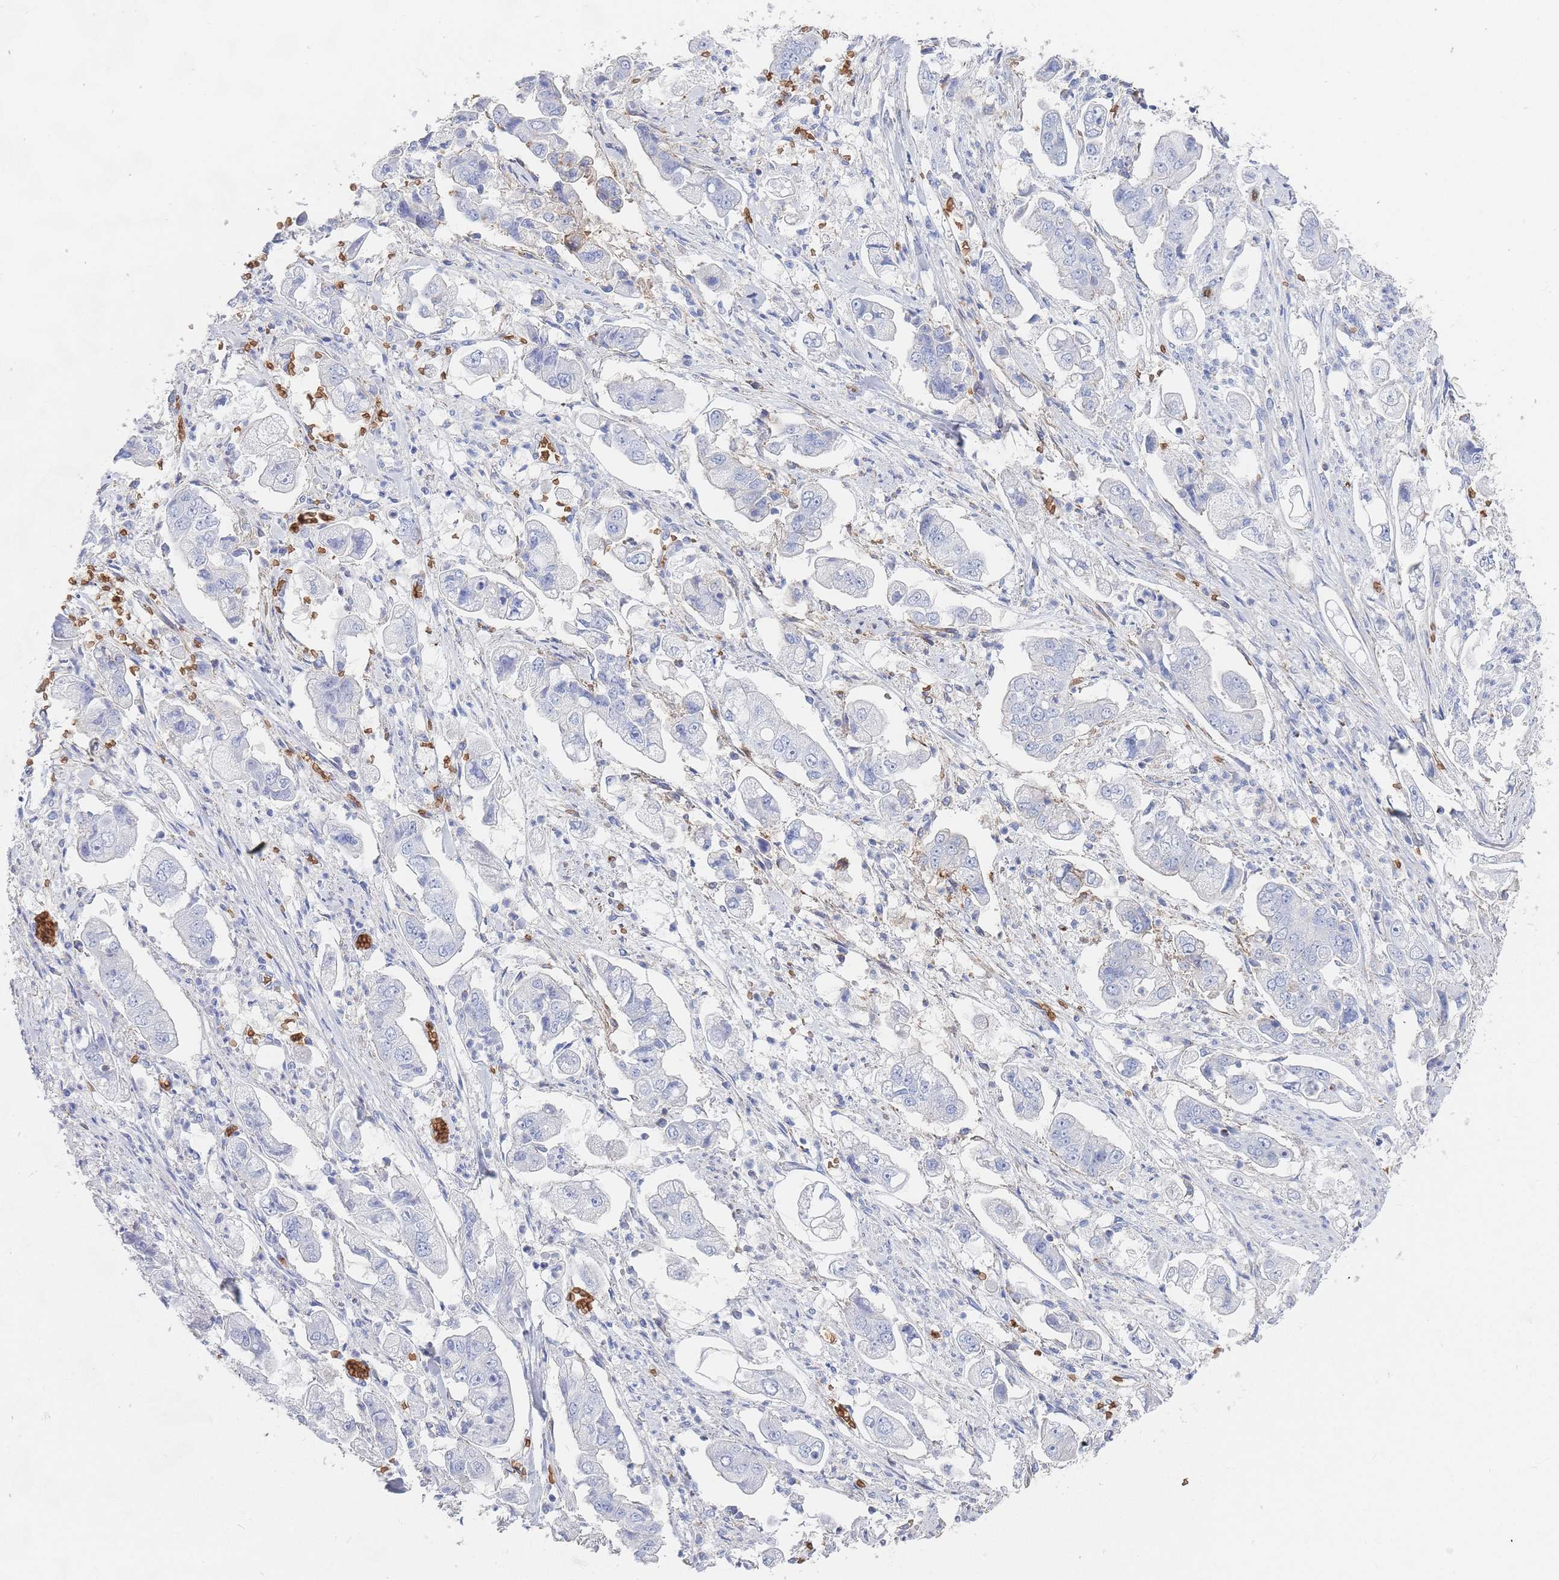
{"staining": {"intensity": "negative", "quantity": "none", "location": "none"}, "tissue": "stomach cancer", "cell_type": "Tumor cells", "image_type": "cancer", "snomed": [{"axis": "morphology", "description": "Adenocarcinoma, NOS"}, {"axis": "topography", "description": "Stomach"}], "caption": "Immunohistochemistry histopathology image of neoplastic tissue: human stomach adenocarcinoma stained with DAB exhibits no significant protein expression in tumor cells. (Immunohistochemistry, brightfield microscopy, high magnification).", "gene": "SLC2A1", "patient": {"sex": "male", "age": 62}}